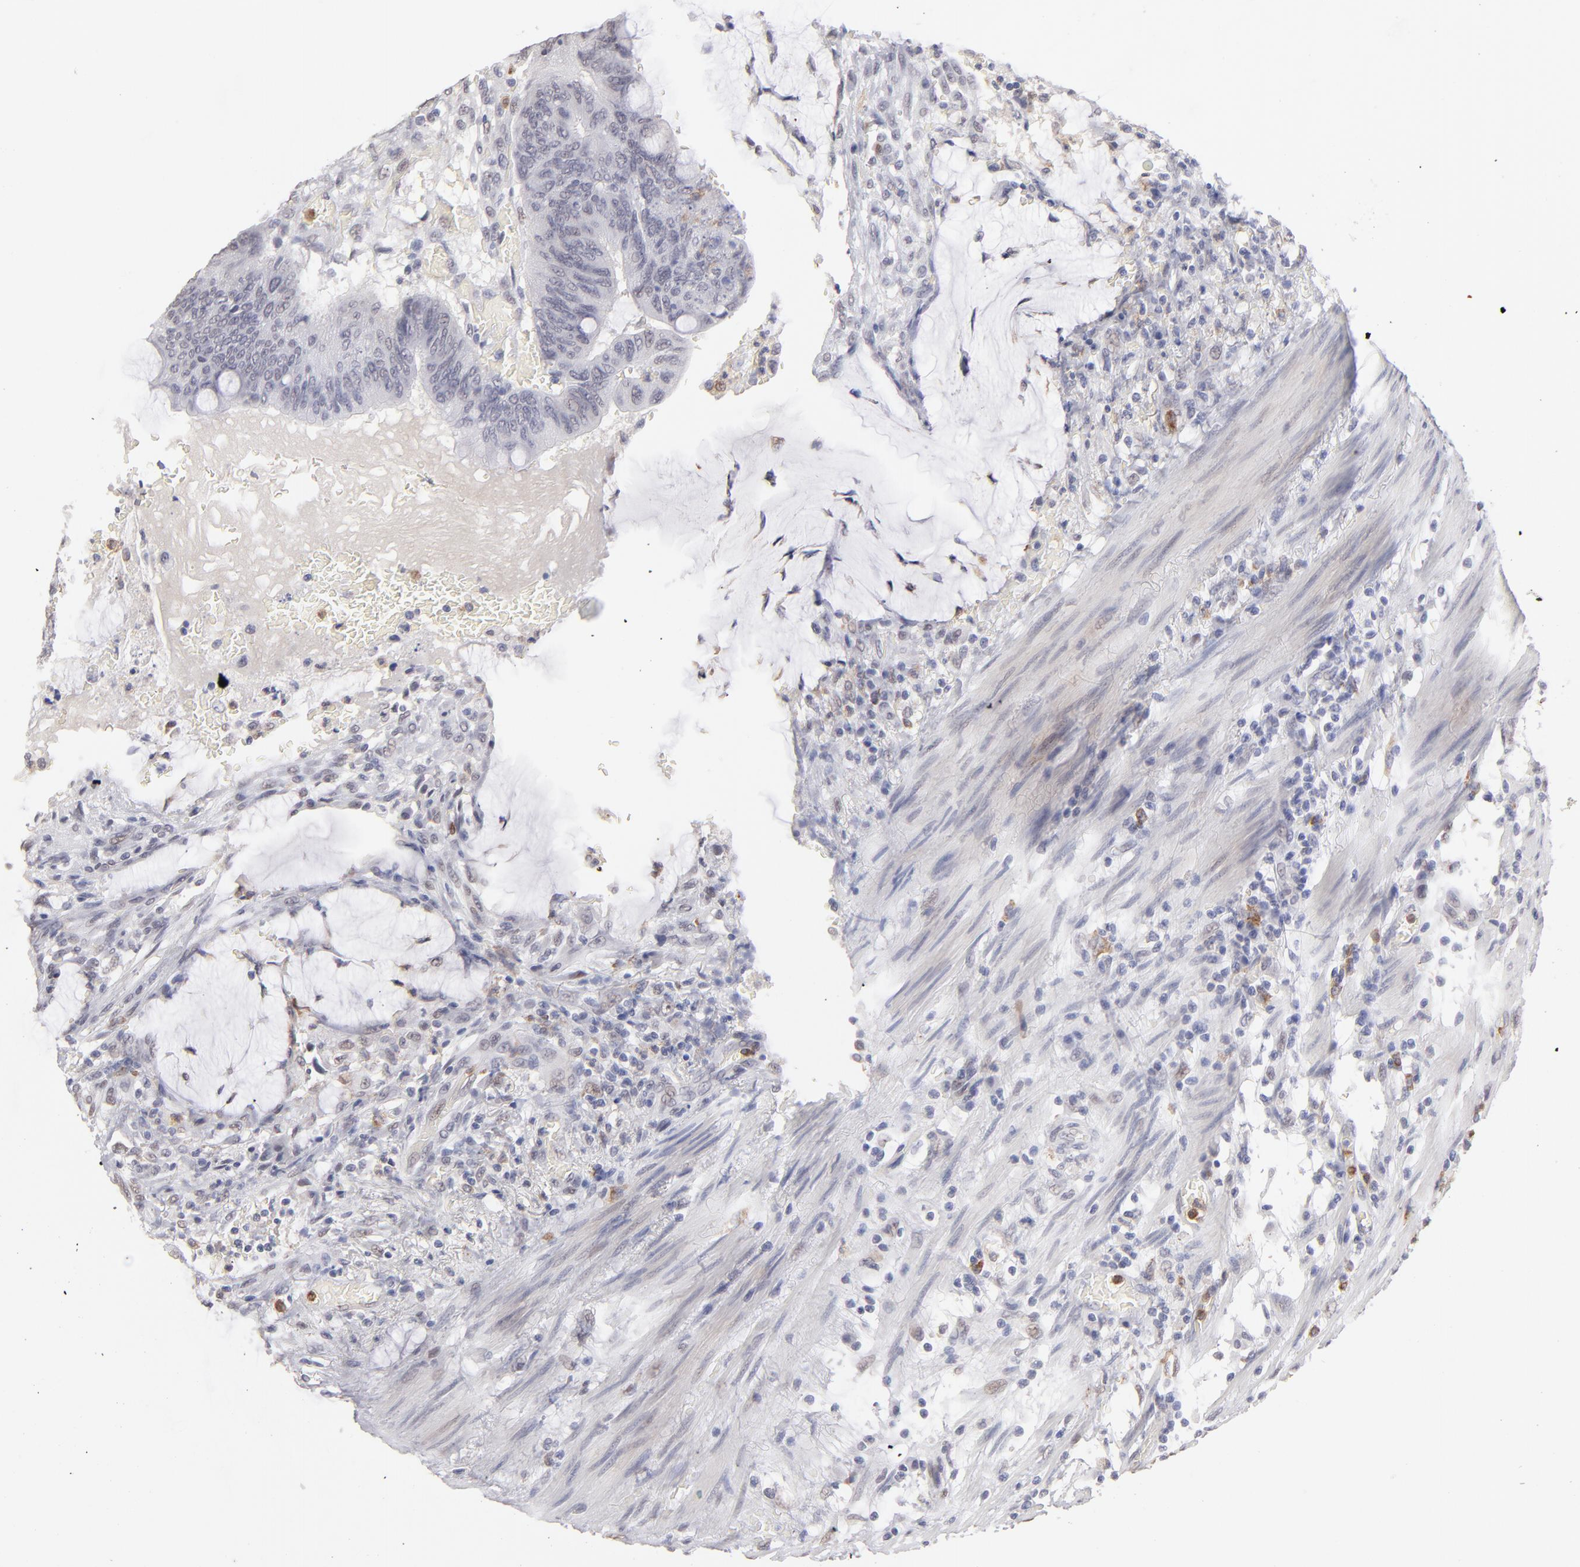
{"staining": {"intensity": "negative", "quantity": "none", "location": "none"}, "tissue": "colorectal cancer", "cell_type": "Tumor cells", "image_type": "cancer", "snomed": [{"axis": "morphology", "description": "Normal tissue, NOS"}, {"axis": "morphology", "description": "Adenocarcinoma, NOS"}, {"axis": "topography", "description": "Rectum"}], "caption": "Immunohistochemistry (IHC) photomicrograph of neoplastic tissue: human colorectal cancer stained with DAB exhibits no significant protein staining in tumor cells.", "gene": "MGAM", "patient": {"sex": "male", "age": 92}}